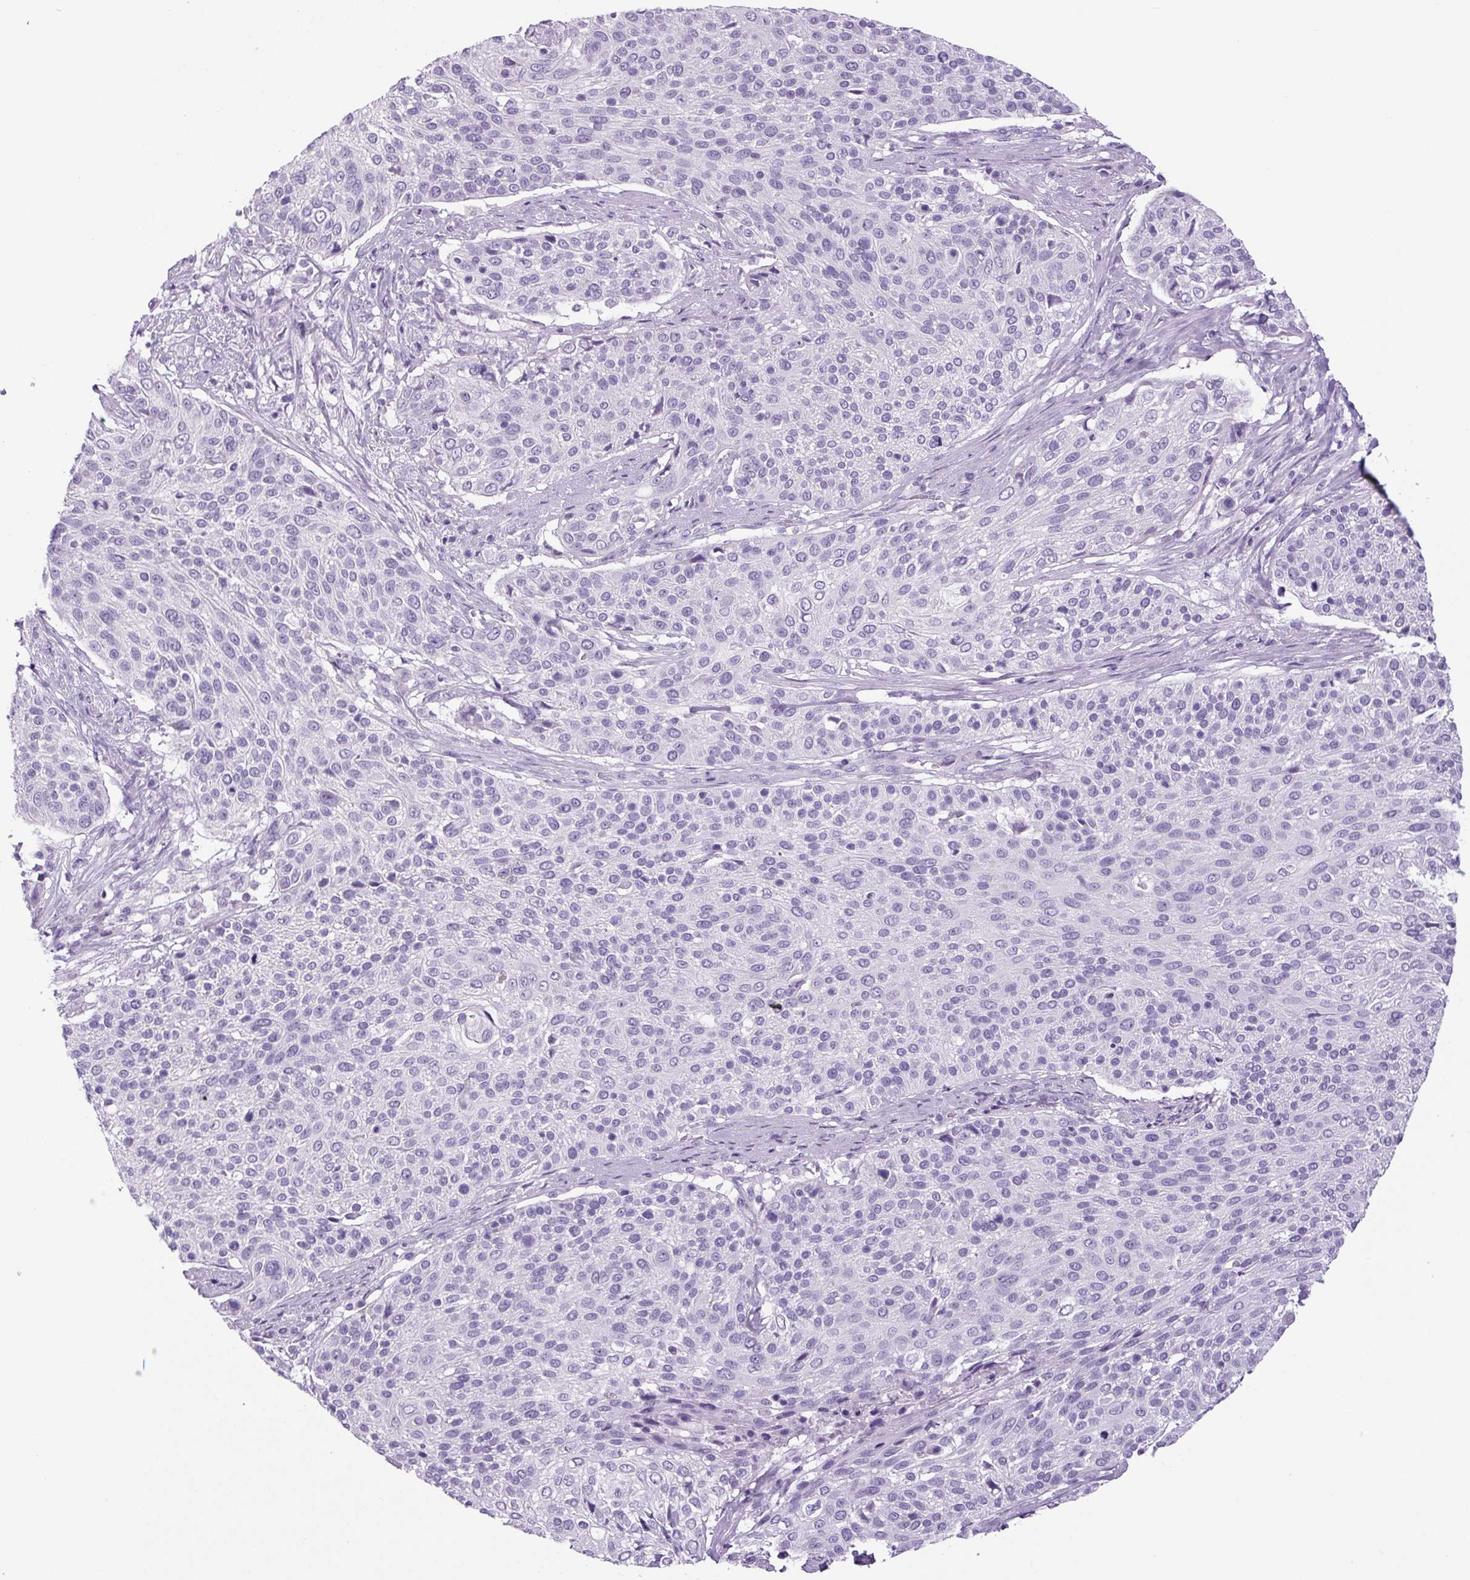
{"staining": {"intensity": "negative", "quantity": "none", "location": "none"}, "tissue": "cervical cancer", "cell_type": "Tumor cells", "image_type": "cancer", "snomed": [{"axis": "morphology", "description": "Squamous cell carcinoma, NOS"}, {"axis": "topography", "description": "Cervix"}], "caption": "Tumor cells are negative for brown protein staining in cervical cancer.", "gene": "CHGA", "patient": {"sex": "female", "age": 31}}